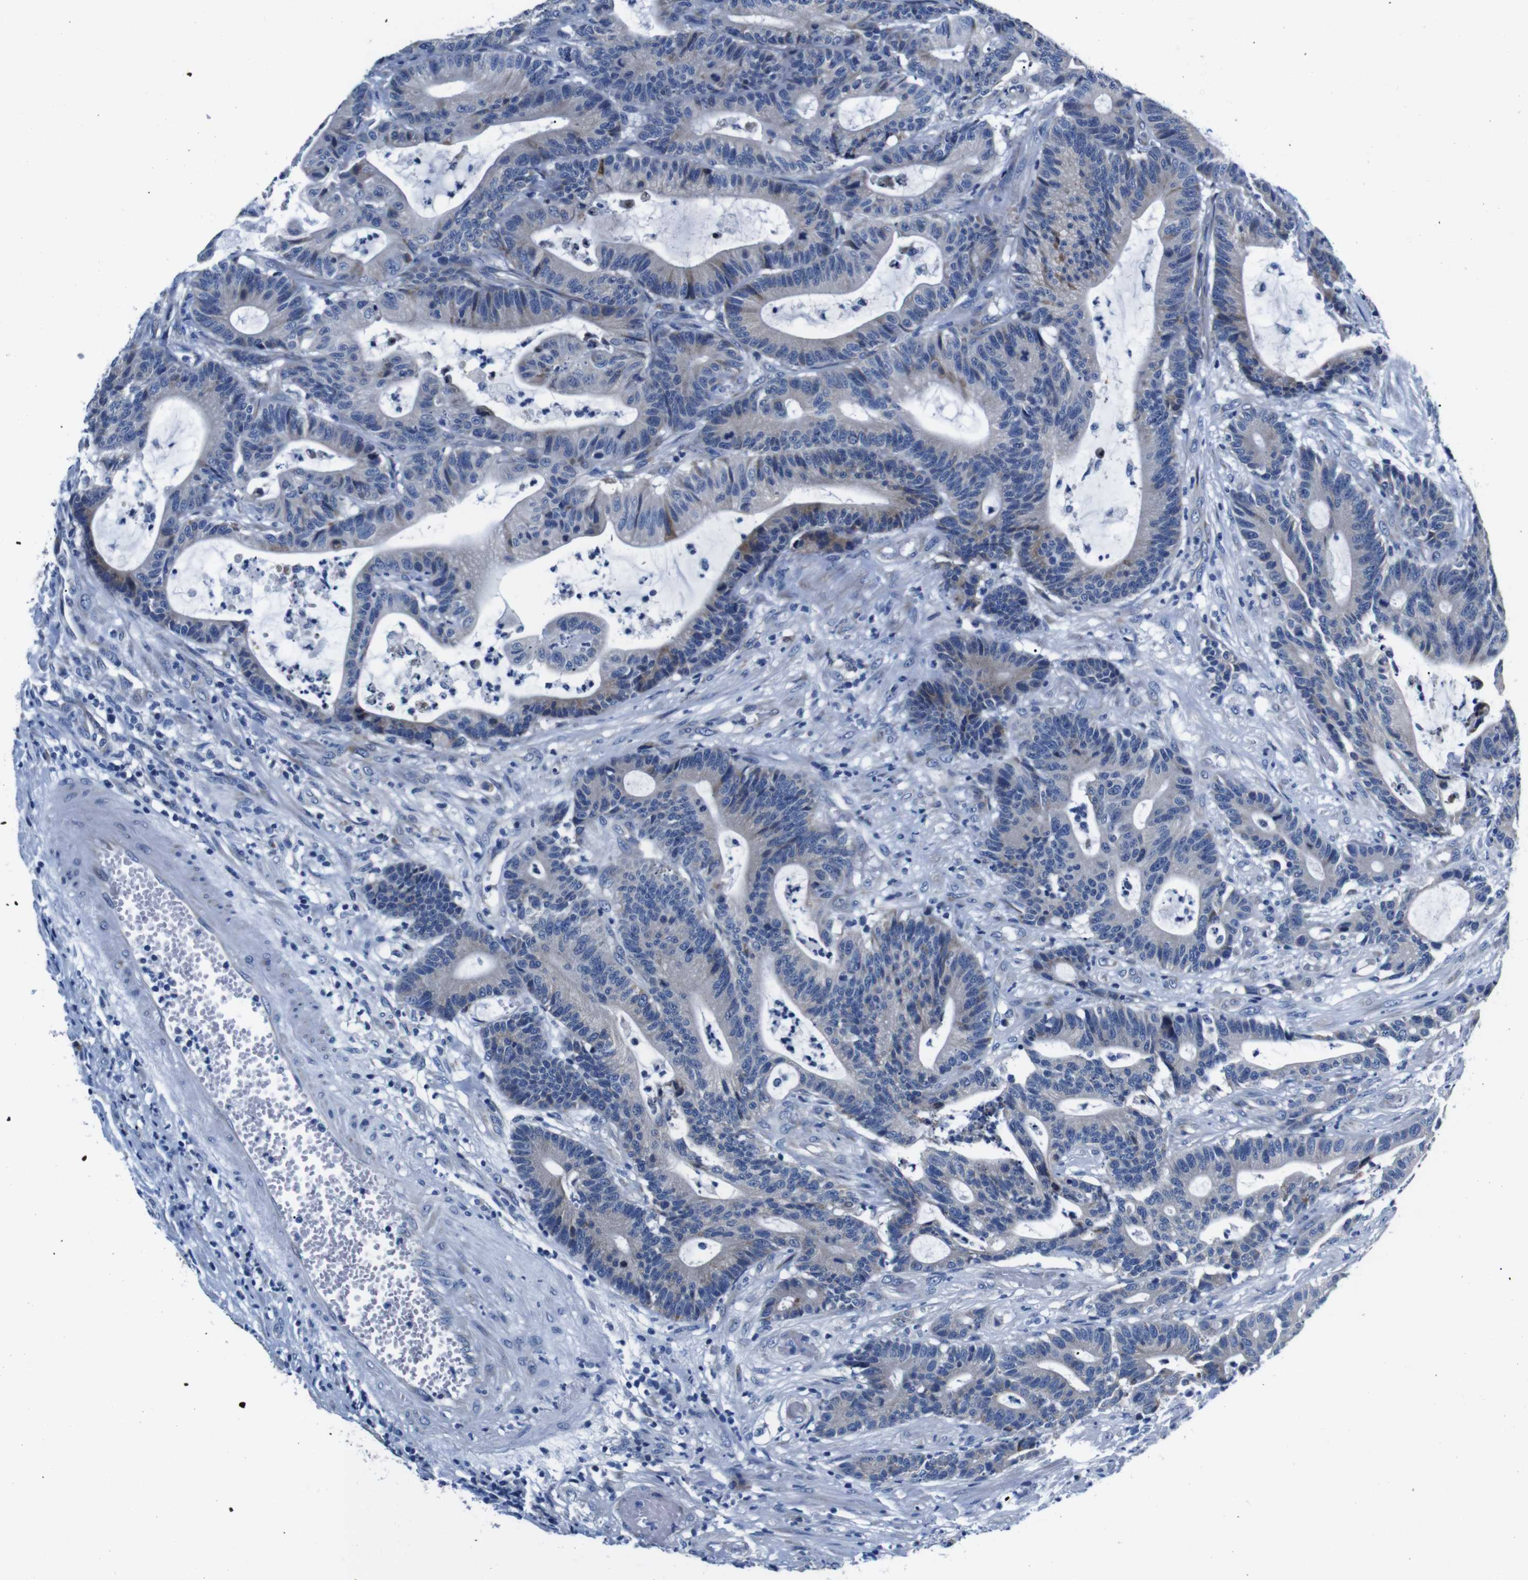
{"staining": {"intensity": "weak", "quantity": "<25%", "location": "cytoplasmic/membranous"}, "tissue": "colorectal cancer", "cell_type": "Tumor cells", "image_type": "cancer", "snomed": [{"axis": "morphology", "description": "Adenocarcinoma, NOS"}, {"axis": "topography", "description": "Colon"}], "caption": "Tumor cells are negative for protein expression in human colorectal cancer (adenocarcinoma).", "gene": "SNX19", "patient": {"sex": "female", "age": 84}}